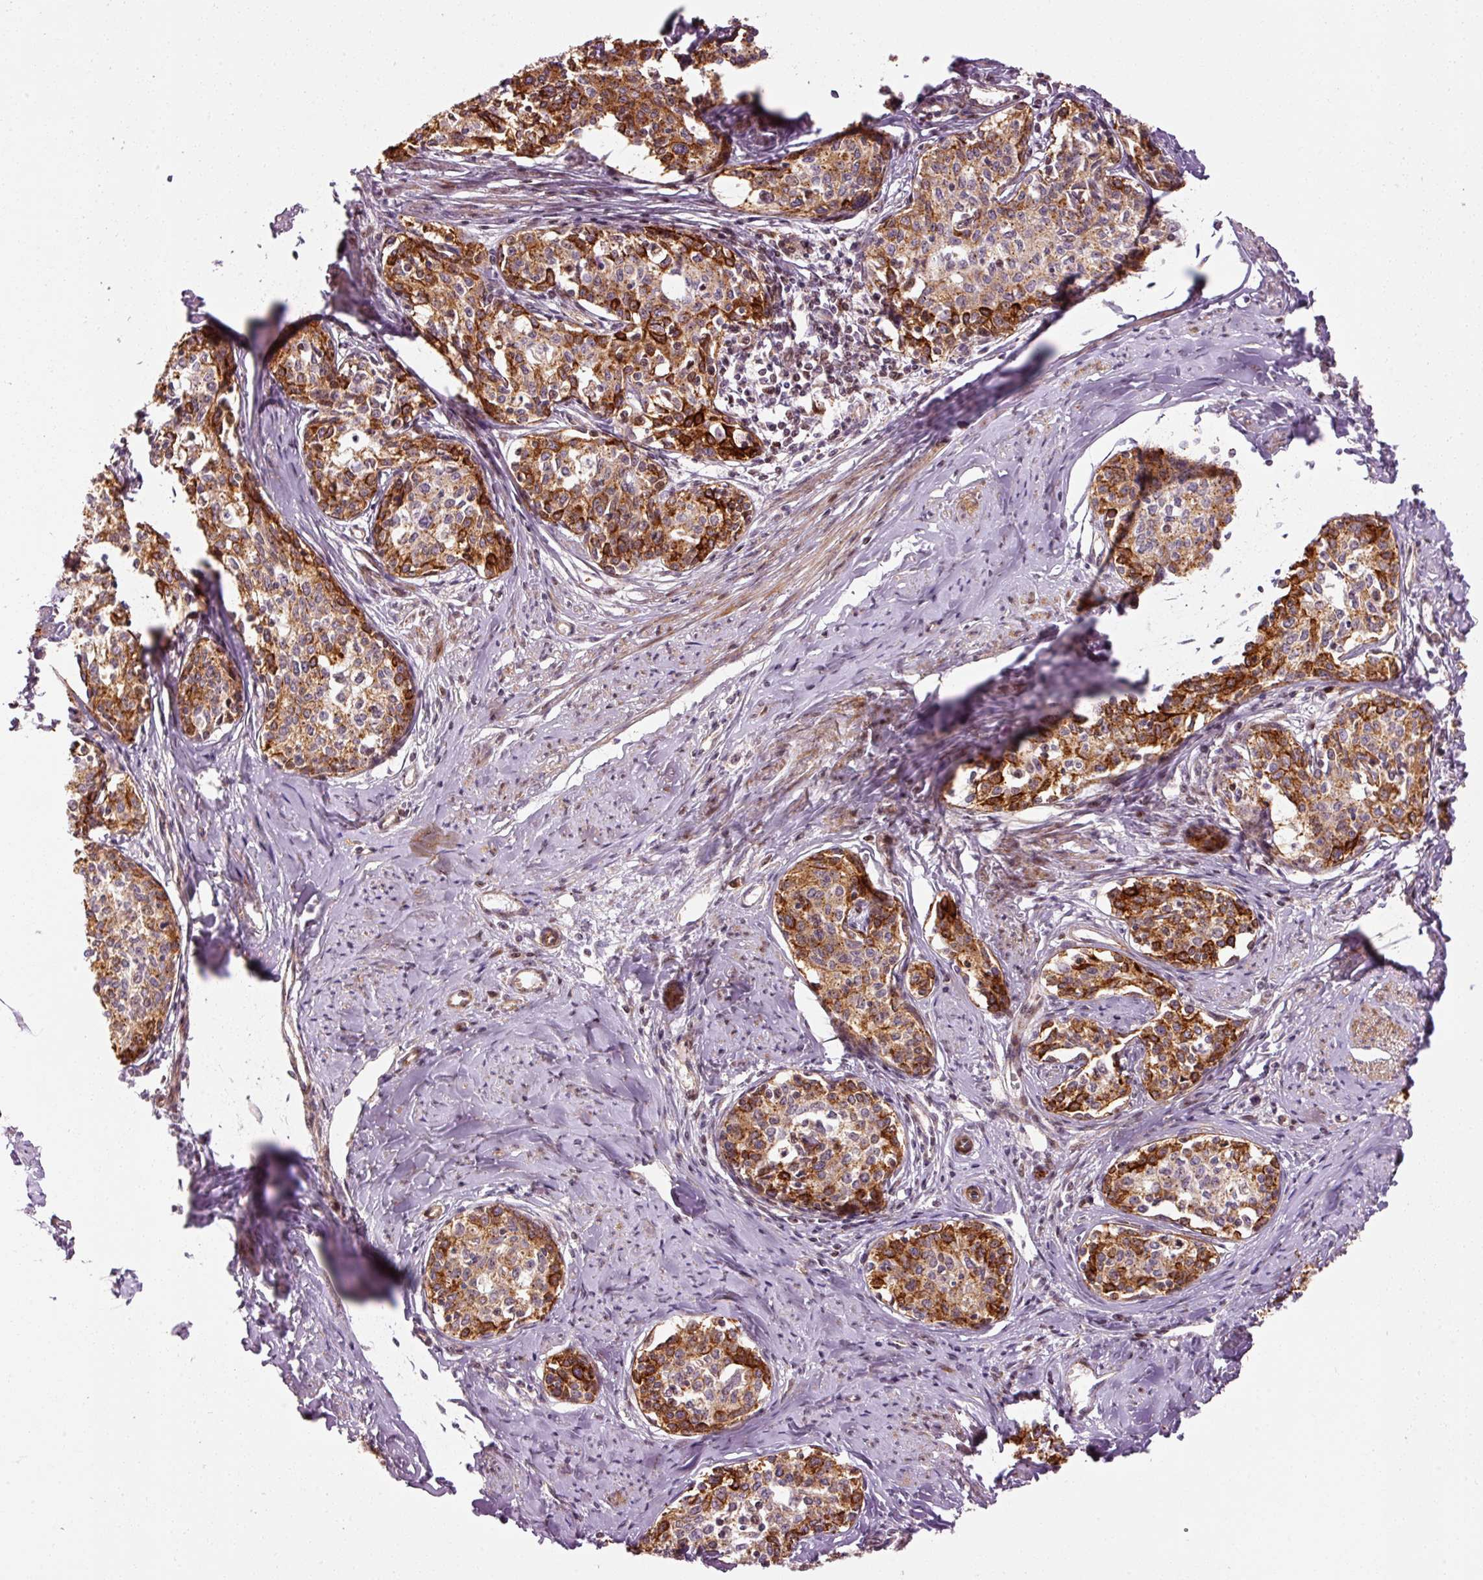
{"staining": {"intensity": "strong", "quantity": "25%-75%", "location": "cytoplasmic/membranous"}, "tissue": "cervical cancer", "cell_type": "Tumor cells", "image_type": "cancer", "snomed": [{"axis": "morphology", "description": "Squamous cell carcinoma, NOS"}, {"axis": "morphology", "description": "Adenocarcinoma, NOS"}, {"axis": "topography", "description": "Cervix"}], "caption": "A photomicrograph showing strong cytoplasmic/membranous positivity in about 25%-75% of tumor cells in cervical adenocarcinoma, as visualized by brown immunohistochemical staining.", "gene": "ANKRD20A1", "patient": {"sex": "female", "age": 52}}